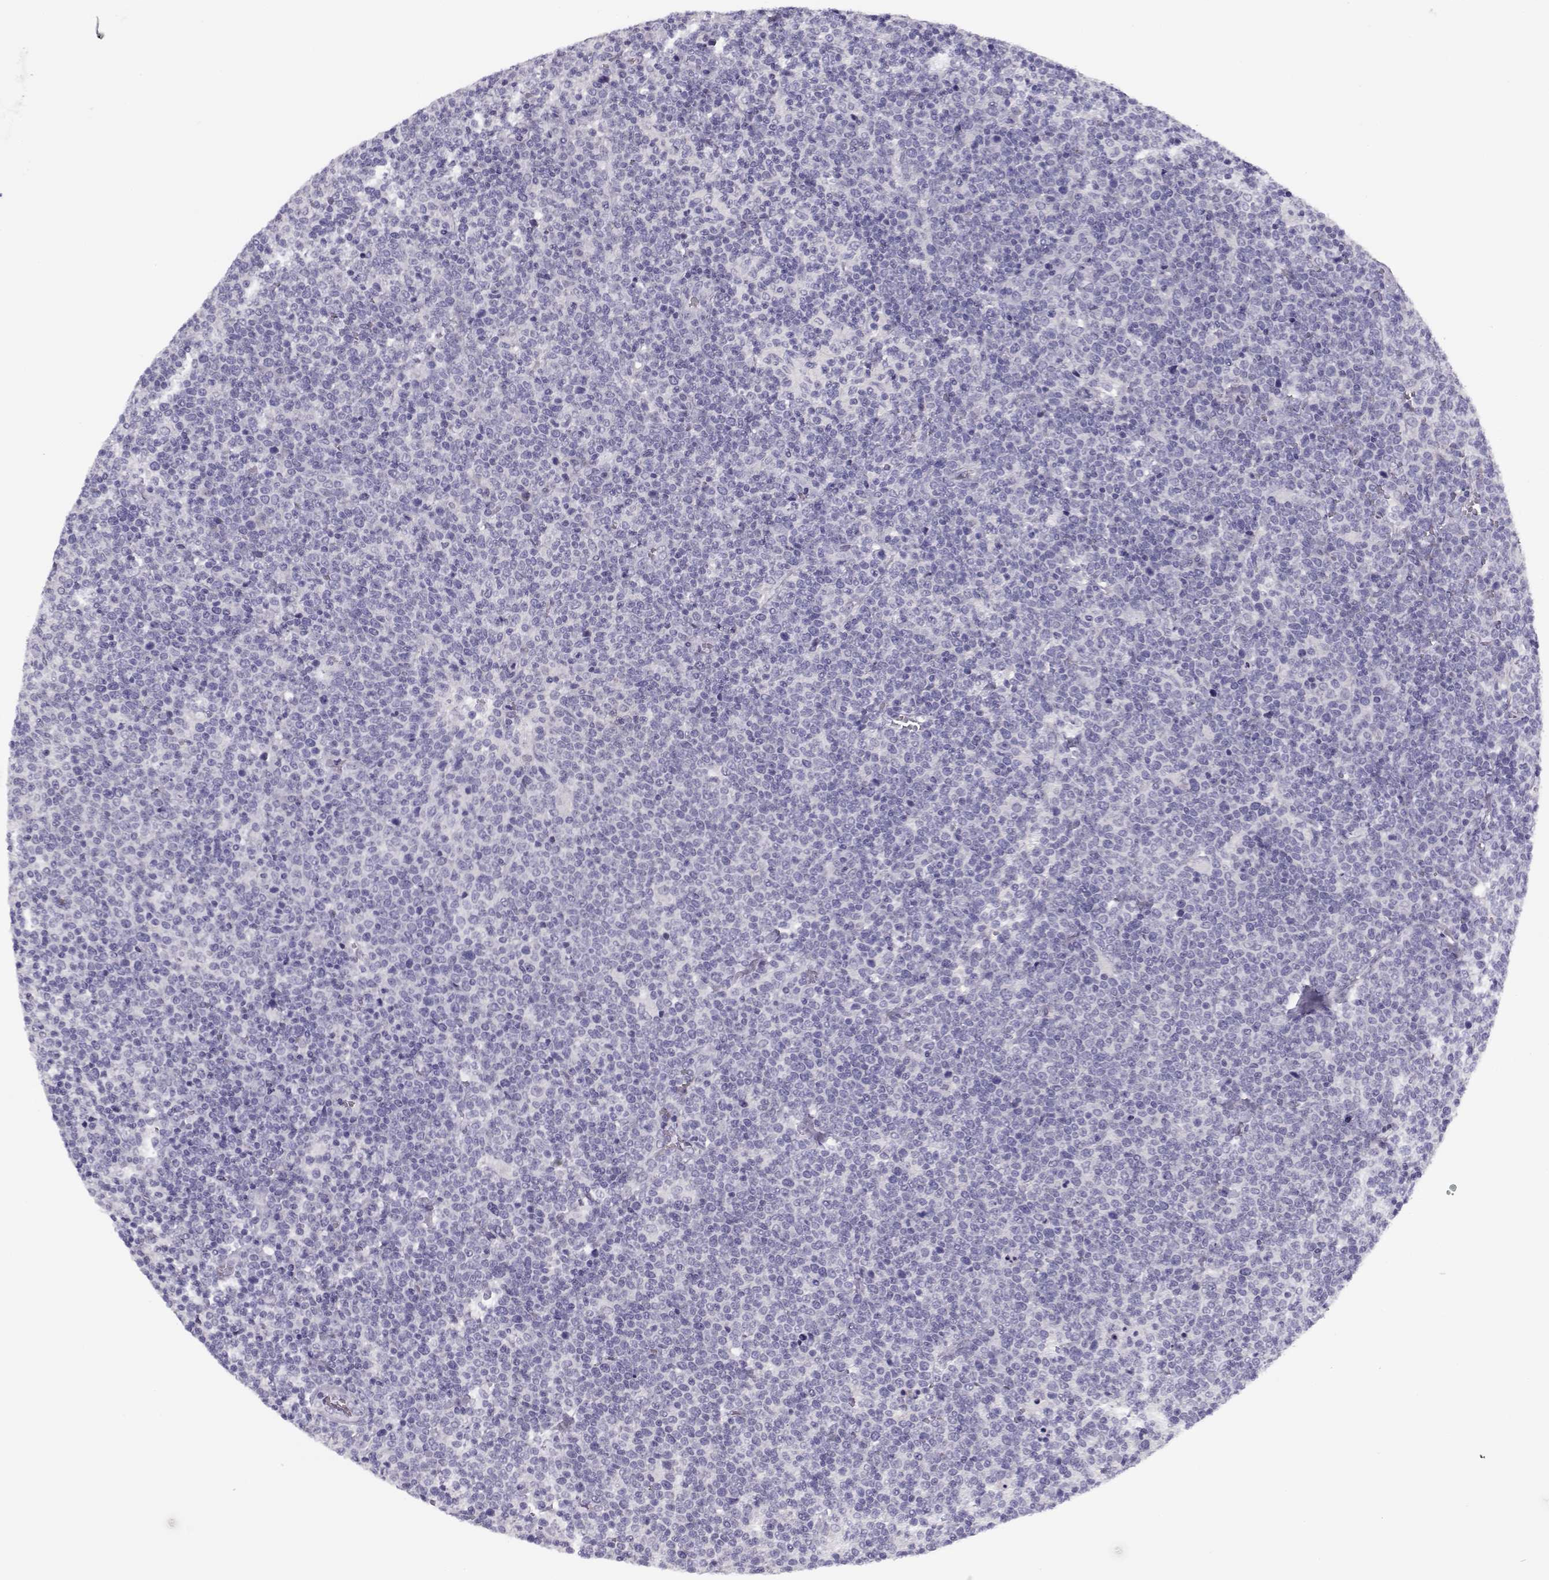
{"staining": {"intensity": "negative", "quantity": "none", "location": "none"}, "tissue": "lymphoma", "cell_type": "Tumor cells", "image_type": "cancer", "snomed": [{"axis": "morphology", "description": "Malignant lymphoma, non-Hodgkin's type, High grade"}, {"axis": "topography", "description": "Lymph node"}], "caption": "Micrograph shows no significant protein positivity in tumor cells of lymphoma.", "gene": "CFAP77", "patient": {"sex": "male", "age": 61}}